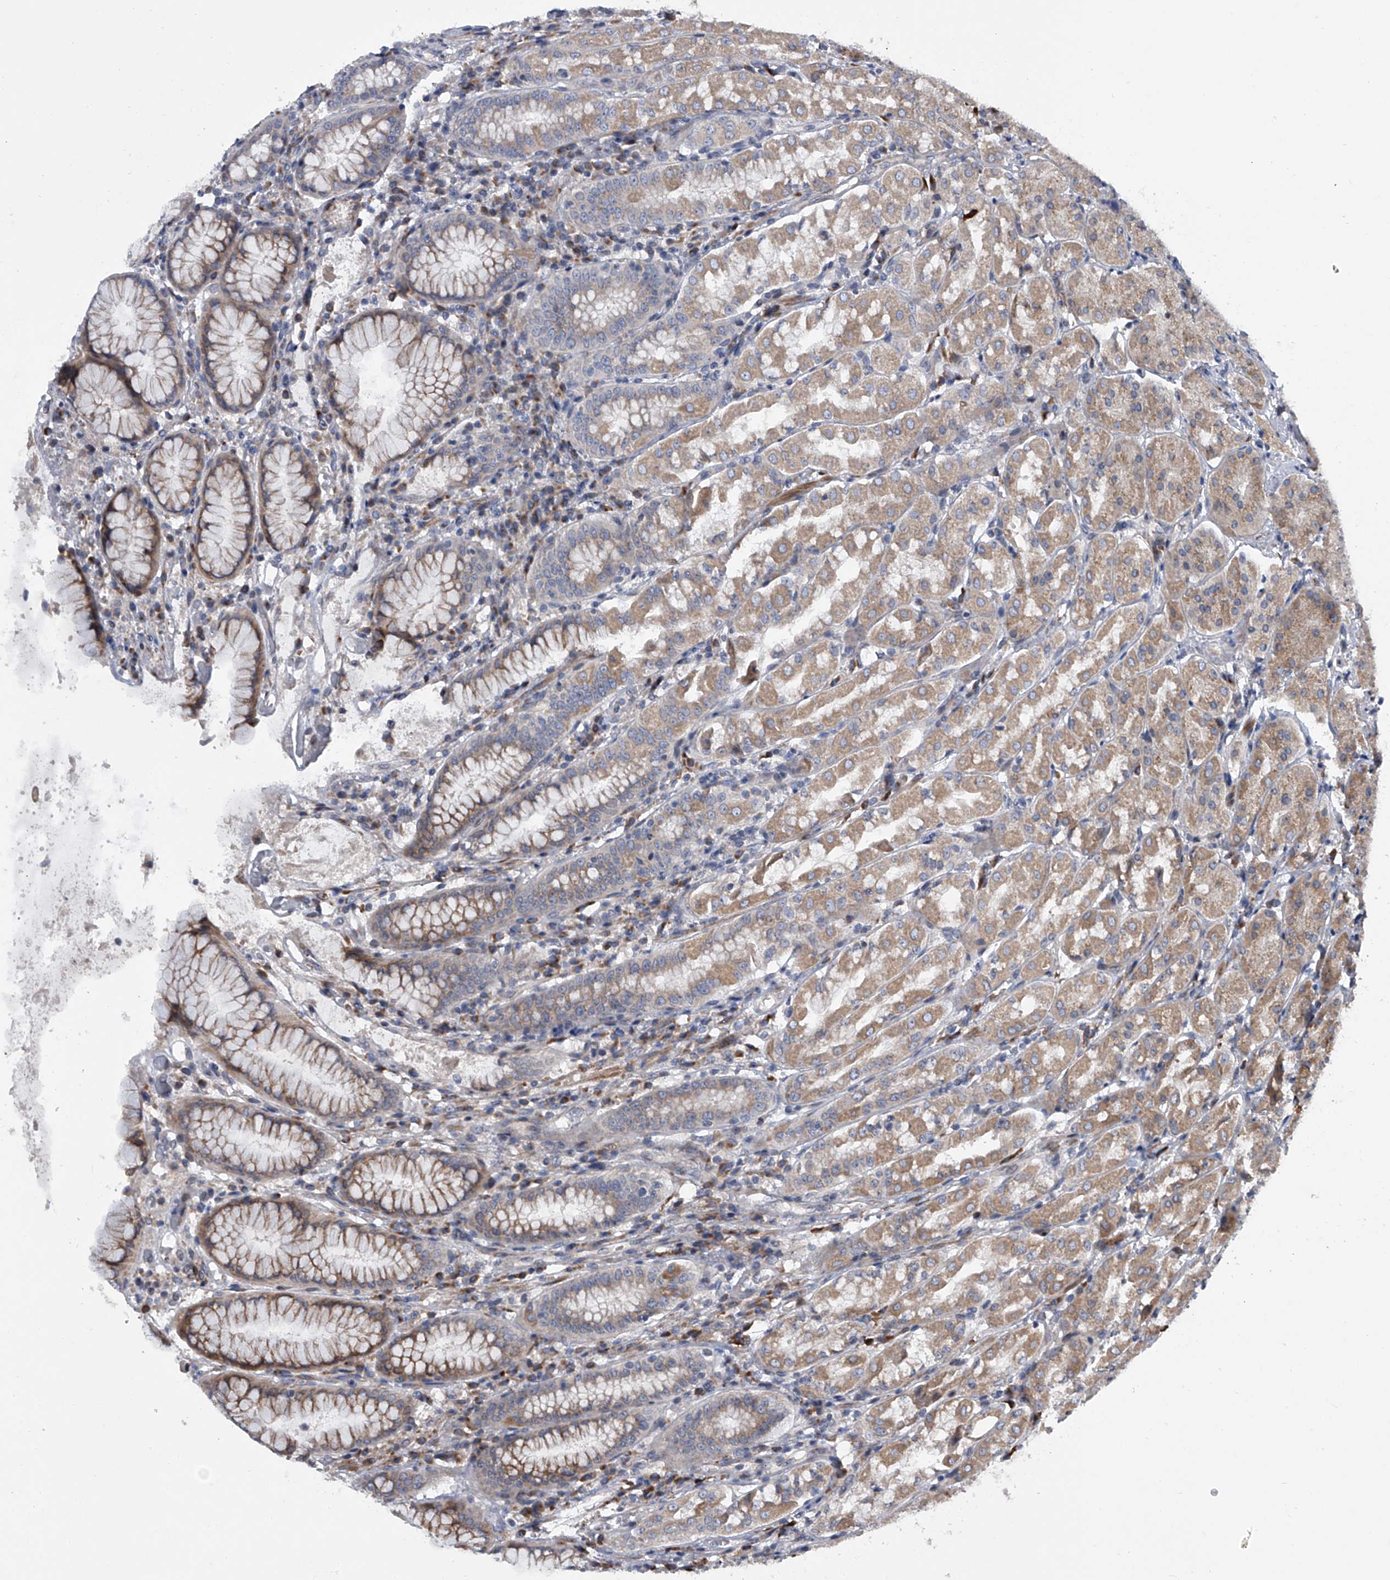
{"staining": {"intensity": "moderate", "quantity": "25%-75%", "location": "cytoplasmic/membranous"}, "tissue": "stomach", "cell_type": "Glandular cells", "image_type": "normal", "snomed": [{"axis": "morphology", "description": "Normal tissue, NOS"}, {"axis": "topography", "description": "Stomach"}, {"axis": "topography", "description": "Stomach, lower"}], "caption": "Immunohistochemical staining of unremarkable human stomach exhibits moderate cytoplasmic/membranous protein positivity in approximately 25%-75% of glandular cells. The staining was performed using DAB (3,3'-diaminobenzidine), with brown indicating positive protein expression. Nuclei are stained blue with hematoxylin.", "gene": "DLGAP2", "patient": {"sex": "female", "age": 56}}